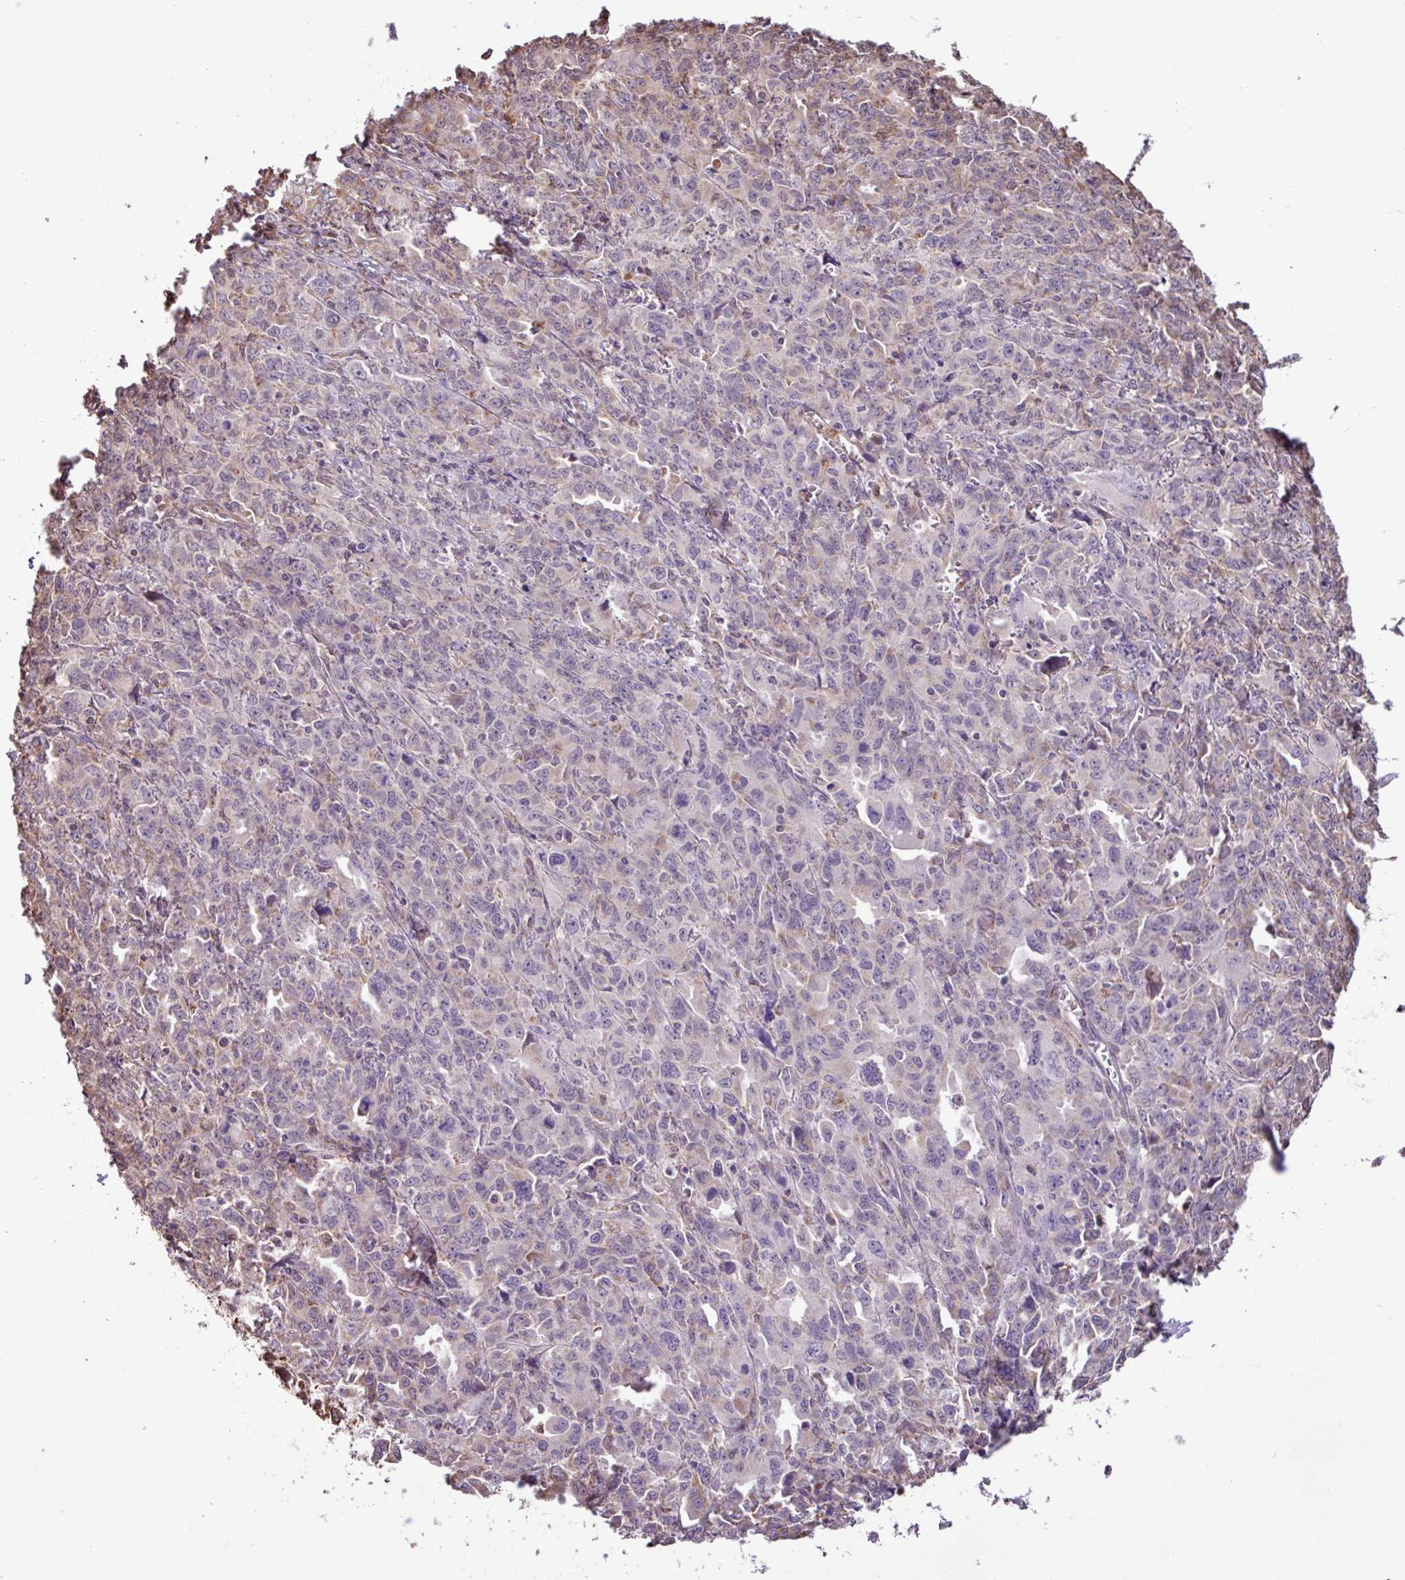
{"staining": {"intensity": "moderate", "quantity": "25%-75%", "location": "cytoplasmic/membranous"}, "tissue": "ovarian cancer", "cell_type": "Tumor cells", "image_type": "cancer", "snomed": [{"axis": "morphology", "description": "Adenocarcinoma, NOS"}, {"axis": "morphology", "description": "Carcinoma, endometroid"}, {"axis": "topography", "description": "Ovary"}], "caption": "Ovarian cancer was stained to show a protein in brown. There is medium levels of moderate cytoplasmic/membranous staining in approximately 25%-75% of tumor cells.", "gene": "CHST11", "patient": {"sex": "female", "age": 72}}